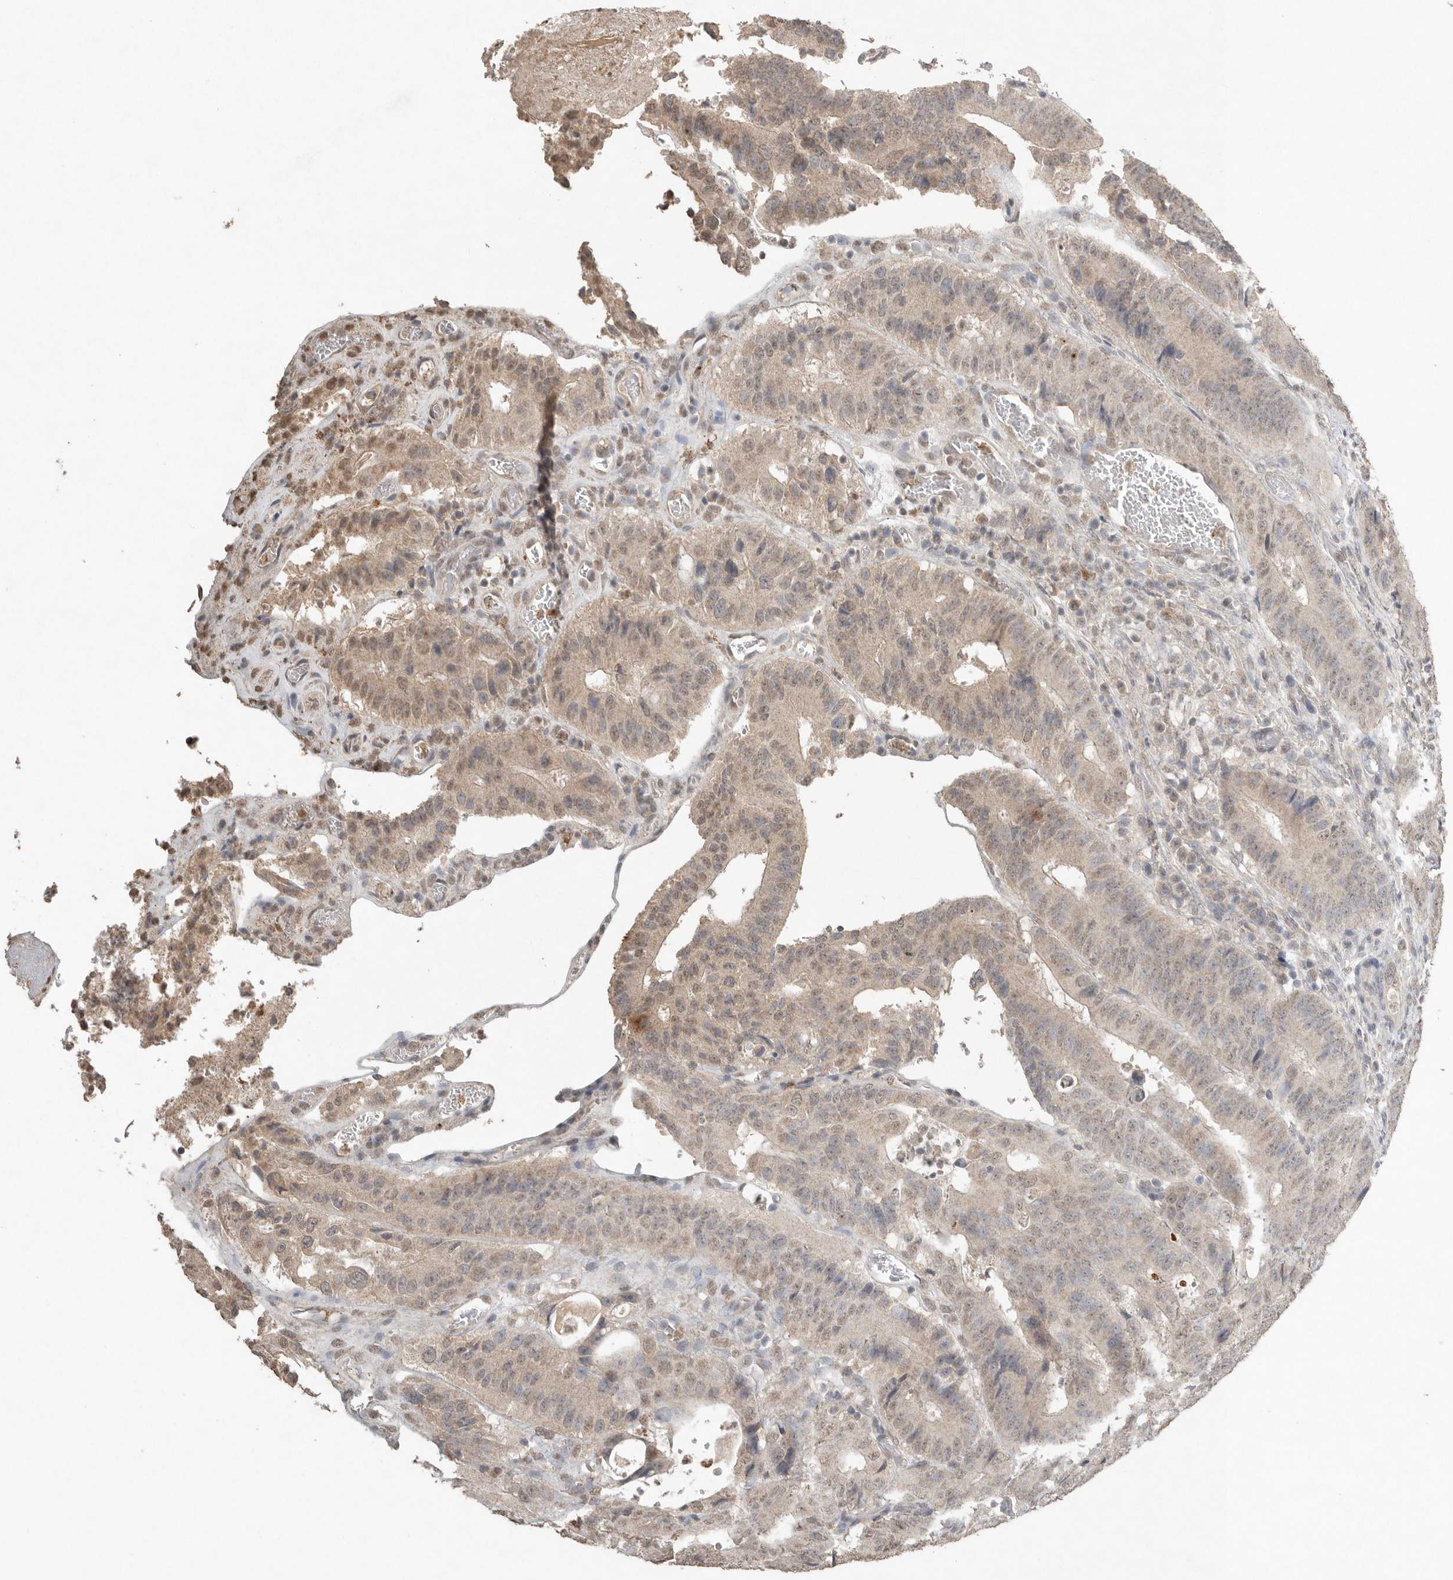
{"staining": {"intensity": "weak", "quantity": "25%-75%", "location": "cytoplasmic/membranous,nuclear"}, "tissue": "colorectal cancer", "cell_type": "Tumor cells", "image_type": "cancer", "snomed": [{"axis": "morphology", "description": "Adenocarcinoma, NOS"}, {"axis": "topography", "description": "Colon"}], "caption": "Adenocarcinoma (colorectal) stained for a protein (brown) displays weak cytoplasmic/membranous and nuclear positive expression in approximately 25%-75% of tumor cells.", "gene": "KLK5", "patient": {"sex": "male", "age": 83}}